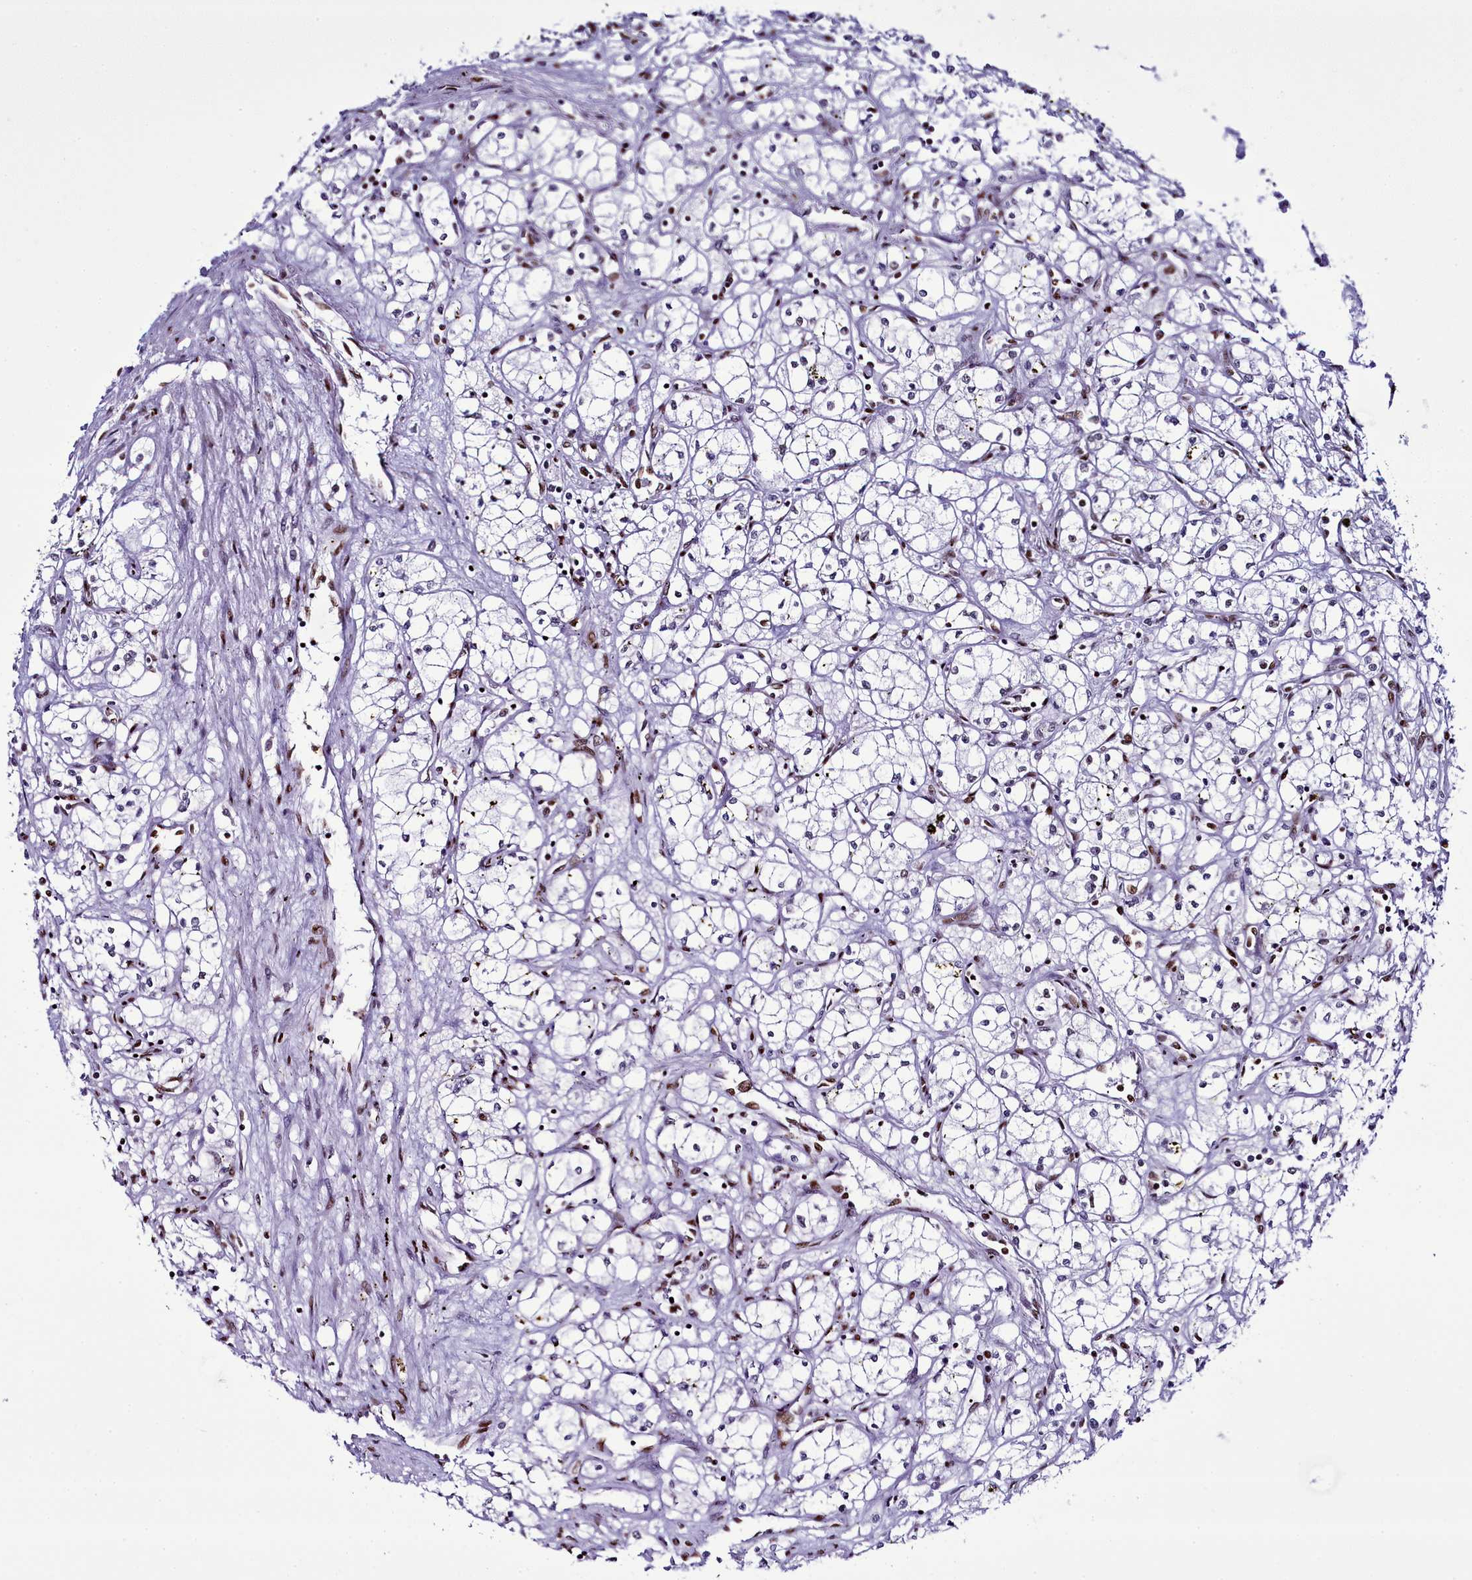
{"staining": {"intensity": "weak", "quantity": "25%-75%", "location": "nuclear"}, "tissue": "renal cancer", "cell_type": "Tumor cells", "image_type": "cancer", "snomed": [{"axis": "morphology", "description": "Adenocarcinoma, NOS"}, {"axis": "topography", "description": "Kidney"}], "caption": "Immunohistochemistry of human renal adenocarcinoma exhibits low levels of weak nuclear positivity in approximately 25%-75% of tumor cells.", "gene": "RALY", "patient": {"sex": "male", "age": 59}}